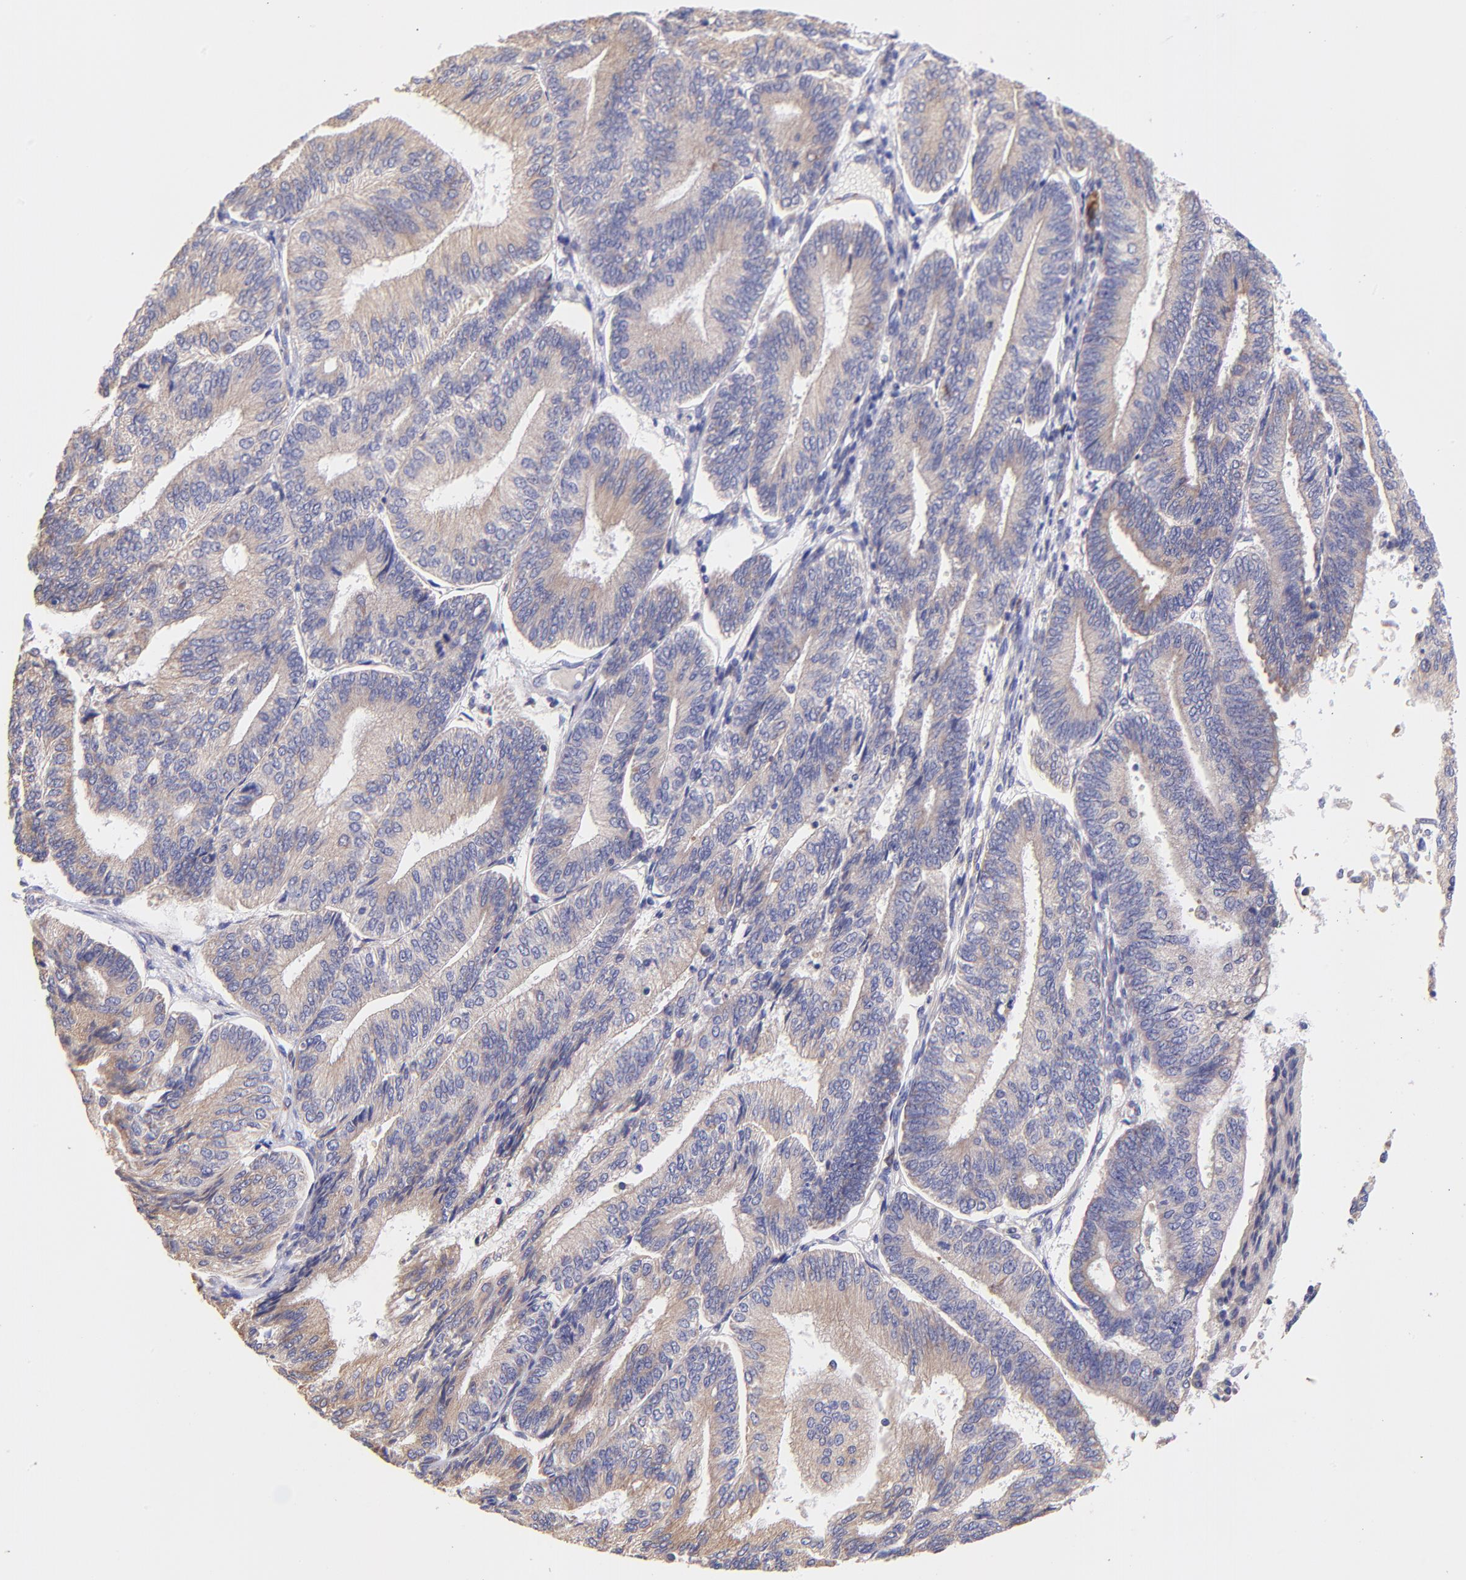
{"staining": {"intensity": "weak", "quantity": ">75%", "location": "cytoplasmic/membranous"}, "tissue": "endometrial cancer", "cell_type": "Tumor cells", "image_type": "cancer", "snomed": [{"axis": "morphology", "description": "Adenocarcinoma, NOS"}, {"axis": "topography", "description": "Endometrium"}], "caption": "IHC (DAB (3,3'-diaminobenzidine)) staining of endometrial adenocarcinoma reveals weak cytoplasmic/membranous protein positivity in about >75% of tumor cells. Immunohistochemistry stains the protein of interest in brown and the nuclei are stained blue.", "gene": "PREX1", "patient": {"sex": "female", "age": 55}}